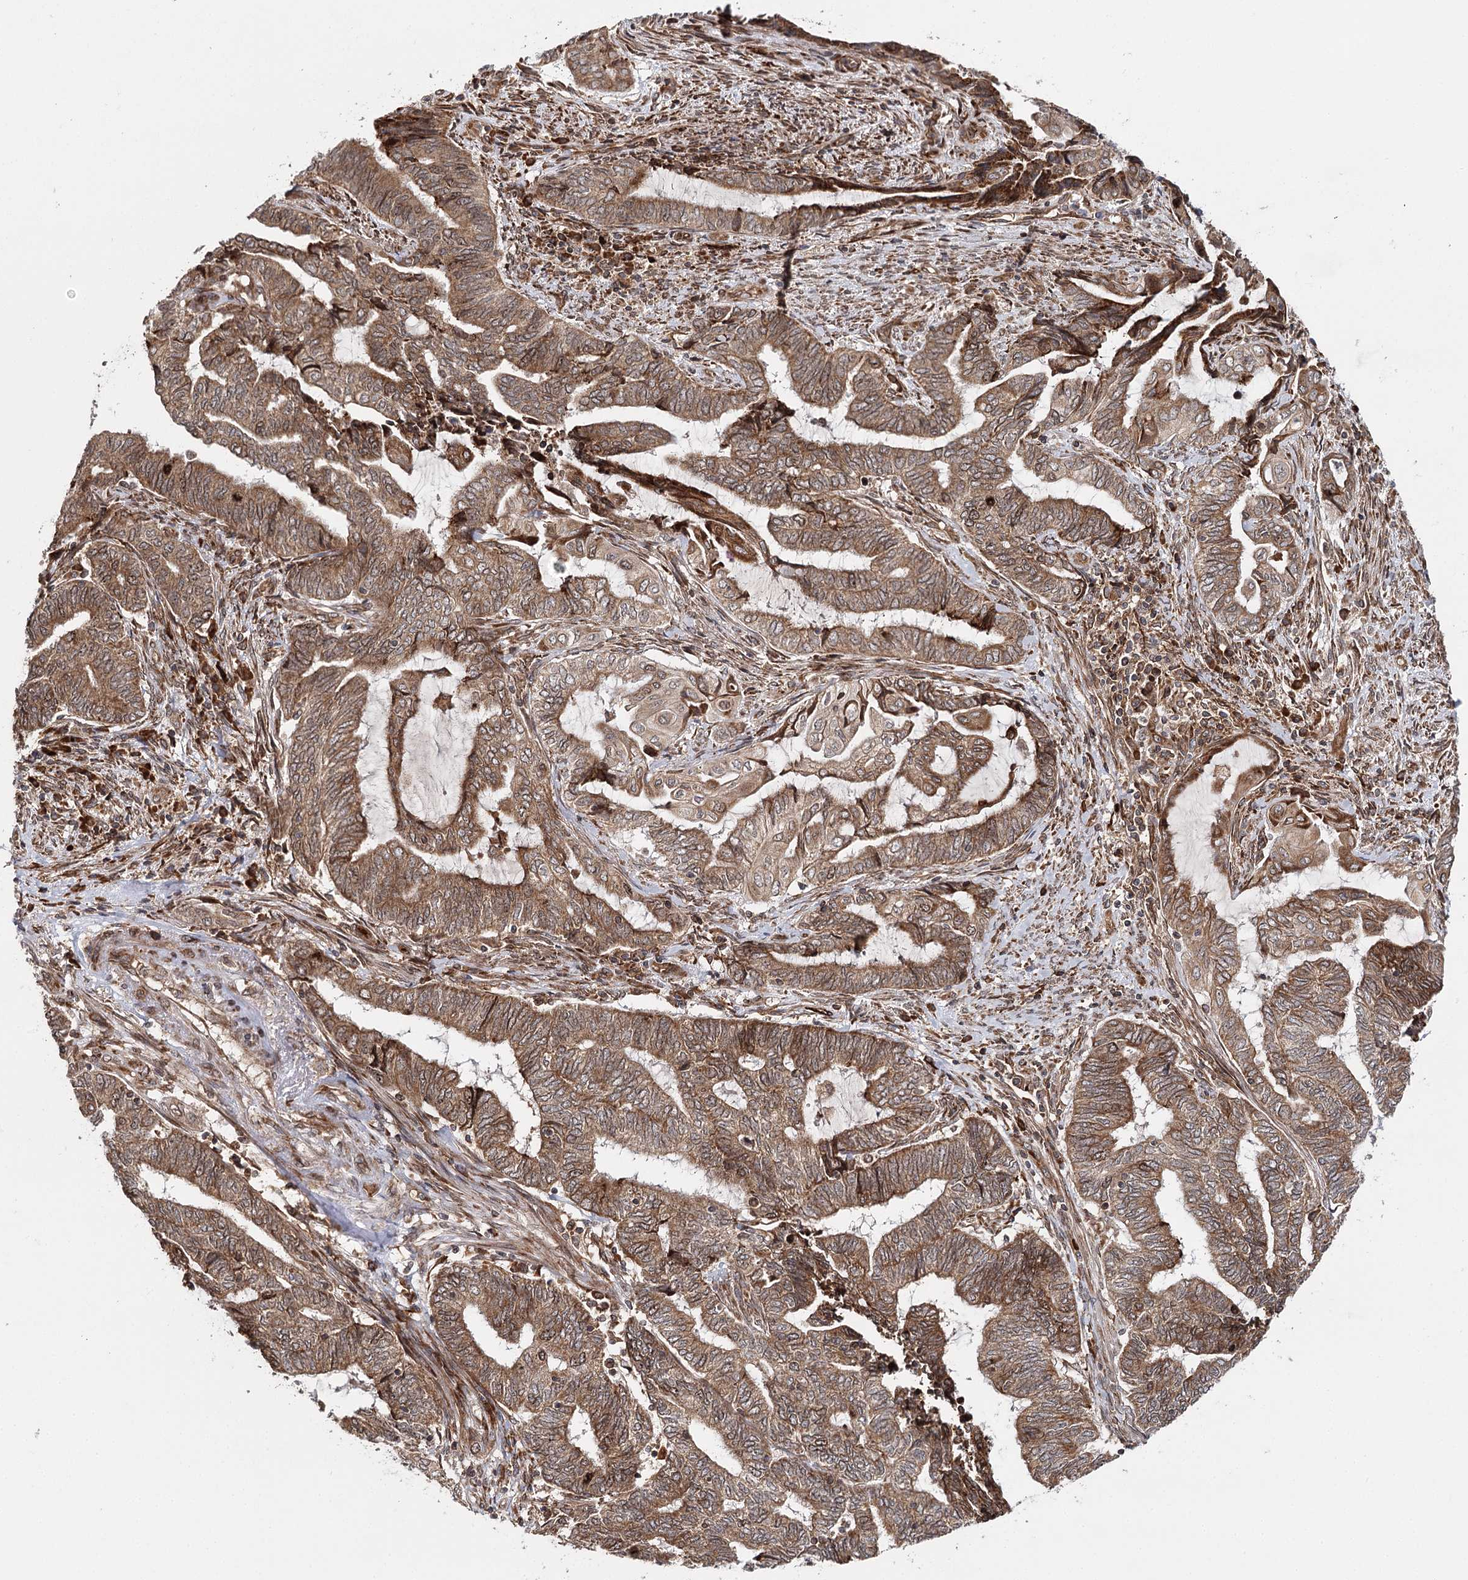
{"staining": {"intensity": "moderate", "quantity": ">75%", "location": "cytoplasmic/membranous"}, "tissue": "endometrial cancer", "cell_type": "Tumor cells", "image_type": "cancer", "snomed": [{"axis": "morphology", "description": "Adenocarcinoma, NOS"}, {"axis": "topography", "description": "Uterus"}, {"axis": "topography", "description": "Endometrium"}], "caption": "Immunohistochemistry histopathology image of neoplastic tissue: human endometrial cancer (adenocarcinoma) stained using IHC displays medium levels of moderate protein expression localized specifically in the cytoplasmic/membranous of tumor cells, appearing as a cytoplasmic/membranous brown color.", "gene": "MKNK1", "patient": {"sex": "female", "age": 70}}